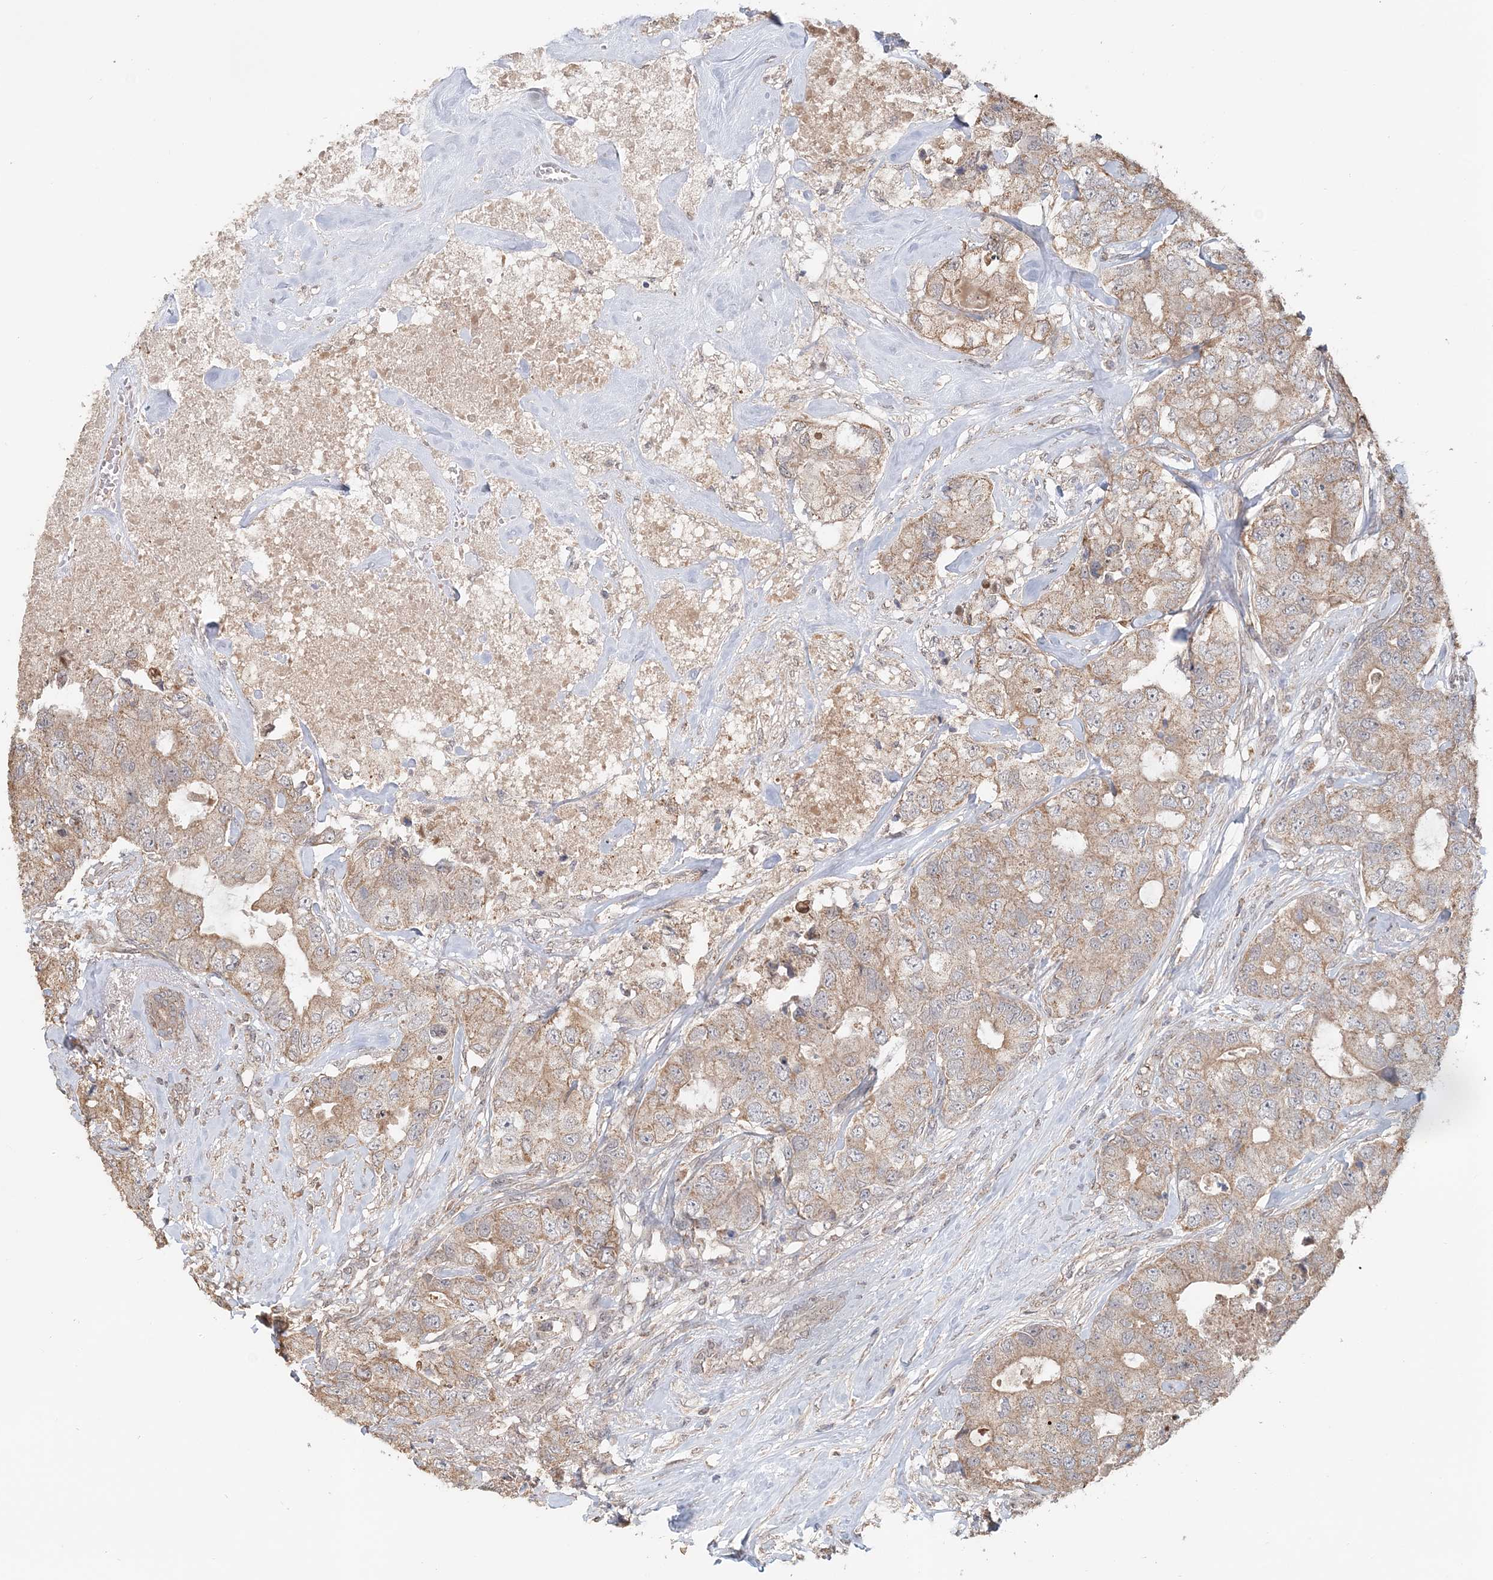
{"staining": {"intensity": "weak", "quantity": ">75%", "location": "cytoplasmic/membranous"}, "tissue": "breast cancer", "cell_type": "Tumor cells", "image_type": "cancer", "snomed": [{"axis": "morphology", "description": "Duct carcinoma"}, {"axis": "topography", "description": "Breast"}], "caption": "Human breast cancer (invasive ductal carcinoma) stained for a protein (brown) displays weak cytoplasmic/membranous positive staining in about >75% of tumor cells.", "gene": "FBXO38", "patient": {"sex": "female", "age": 62}}